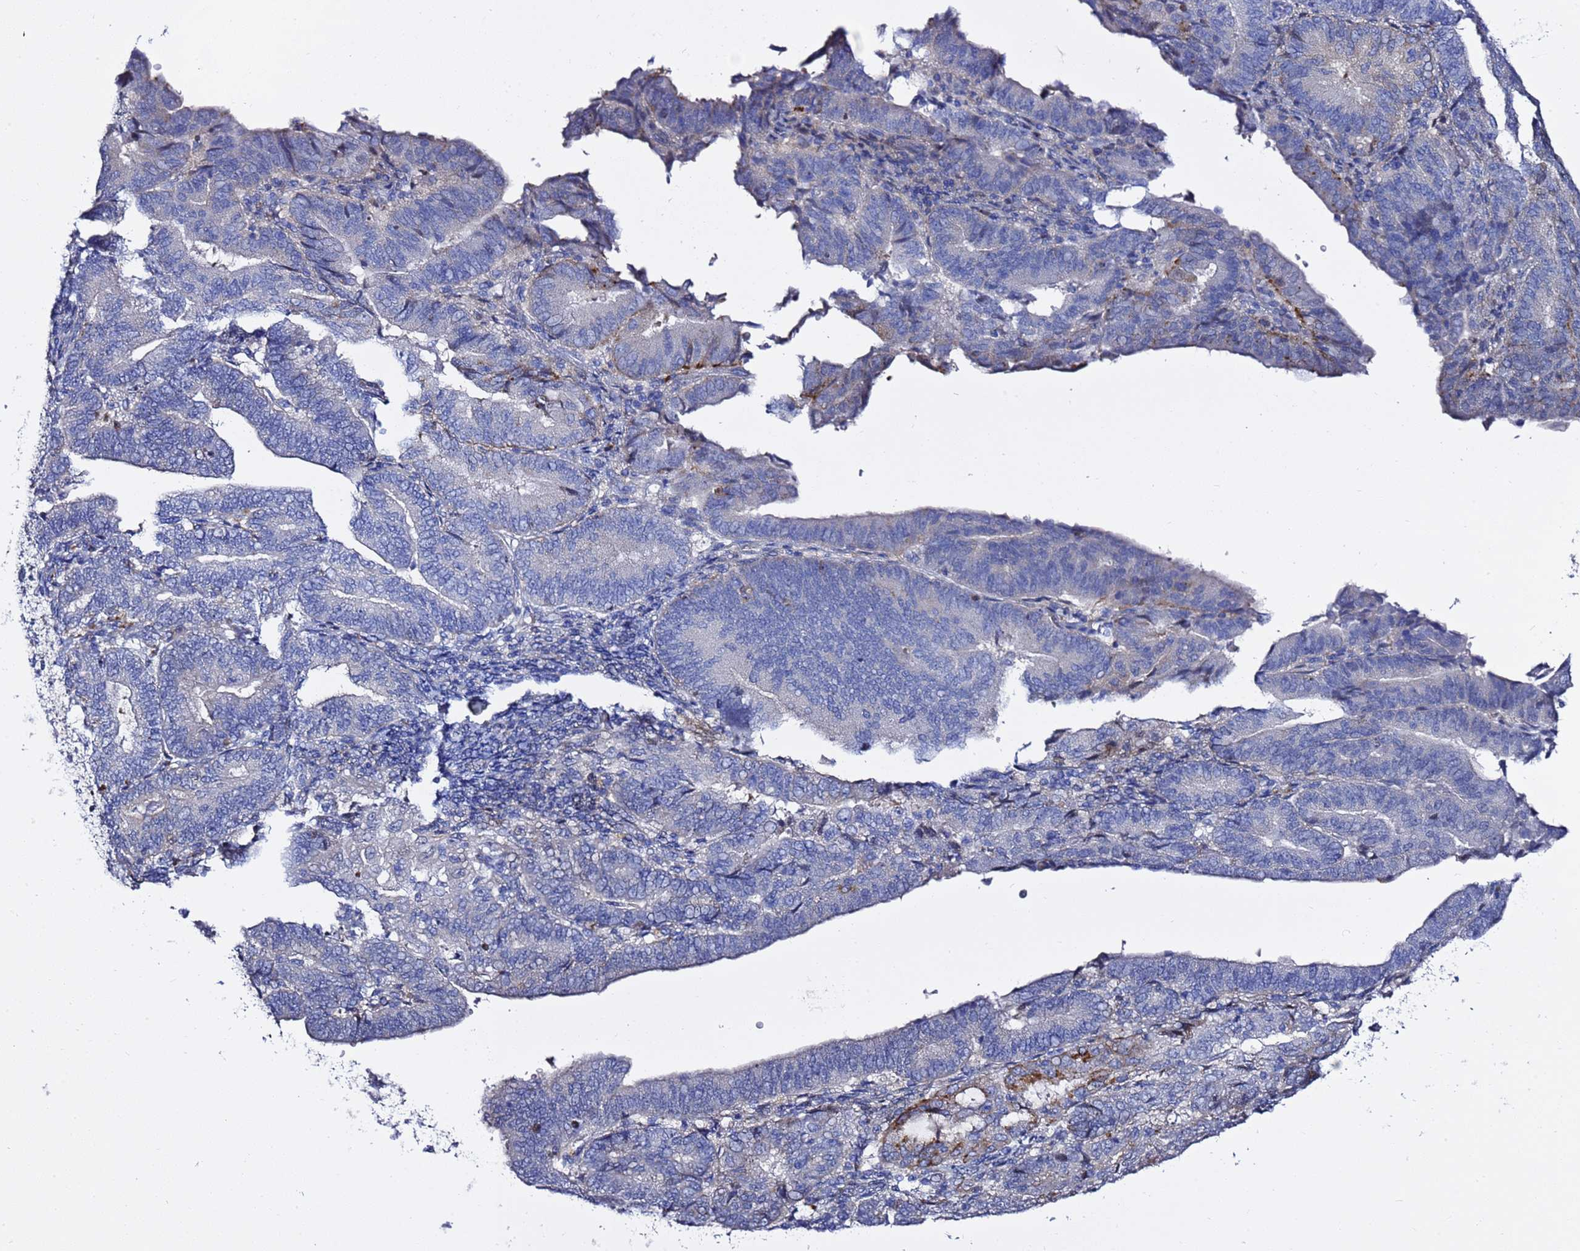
{"staining": {"intensity": "negative", "quantity": "none", "location": "none"}, "tissue": "endometrial cancer", "cell_type": "Tumor cells", "image_type": "cancer", "snomed": [{"axis": "morphology", "description": "Adenocarcinoma, NOS"}, {"axis": "topography", "description": "Endometrium"}], "caption": "Human endometrial cancer (adenocarcinoma) stained for a protein using immunohistochemistry (IHC) reveals no staining in tumor cells.", "gene": "NAT2", "patient": {"sex": "female", "age": 70}}